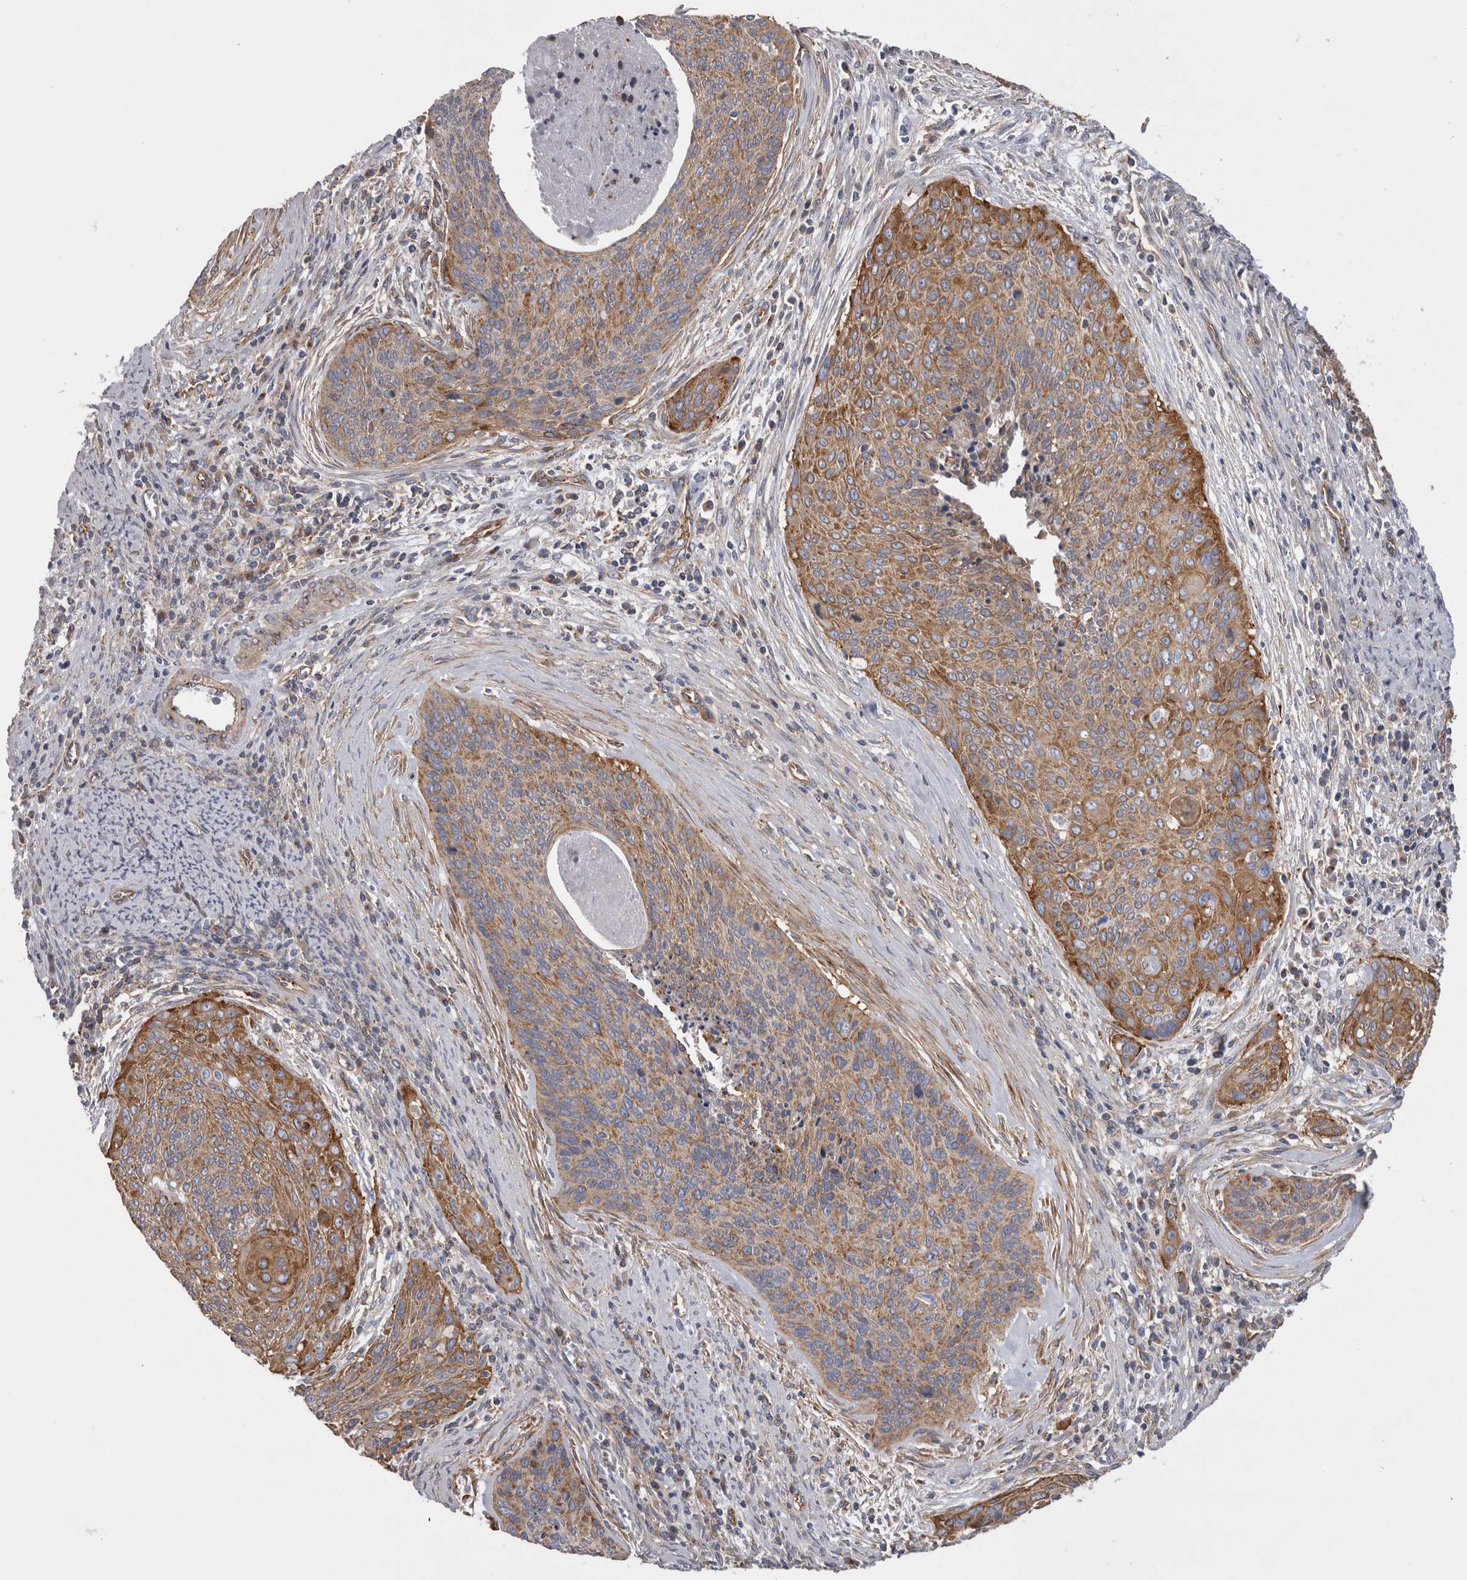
{"staining": {"intensity": "strong", "quantity": ">75%", "location": "cytoplasmic/membranous"}, "tissue": "cervical cancer", "cell_type": "Tumor cells", "image_type": "cancer", "snomed": [{"axis": "morphology", "description": "Squamous cell carcinoma, NOS"}, {"axis": "topography", "description": "Cervix"}], "caption": "Immunohistochemistry (IHC) staining of cervical cancer (squamous cell carcinoma), which shows high levels of strong cytoplasmic/membranous expression in about >75% of tumor cells indicating strong cytoplasmic/membranous protein staining. The staining was performed using DAB (3,3'-diaminobenzidine) (brown) for protein detection and nuclei were counterstained in hematoxylin (blue).", "gene": "ATXN3", "patient": {"sex": "female", "age": 55}}